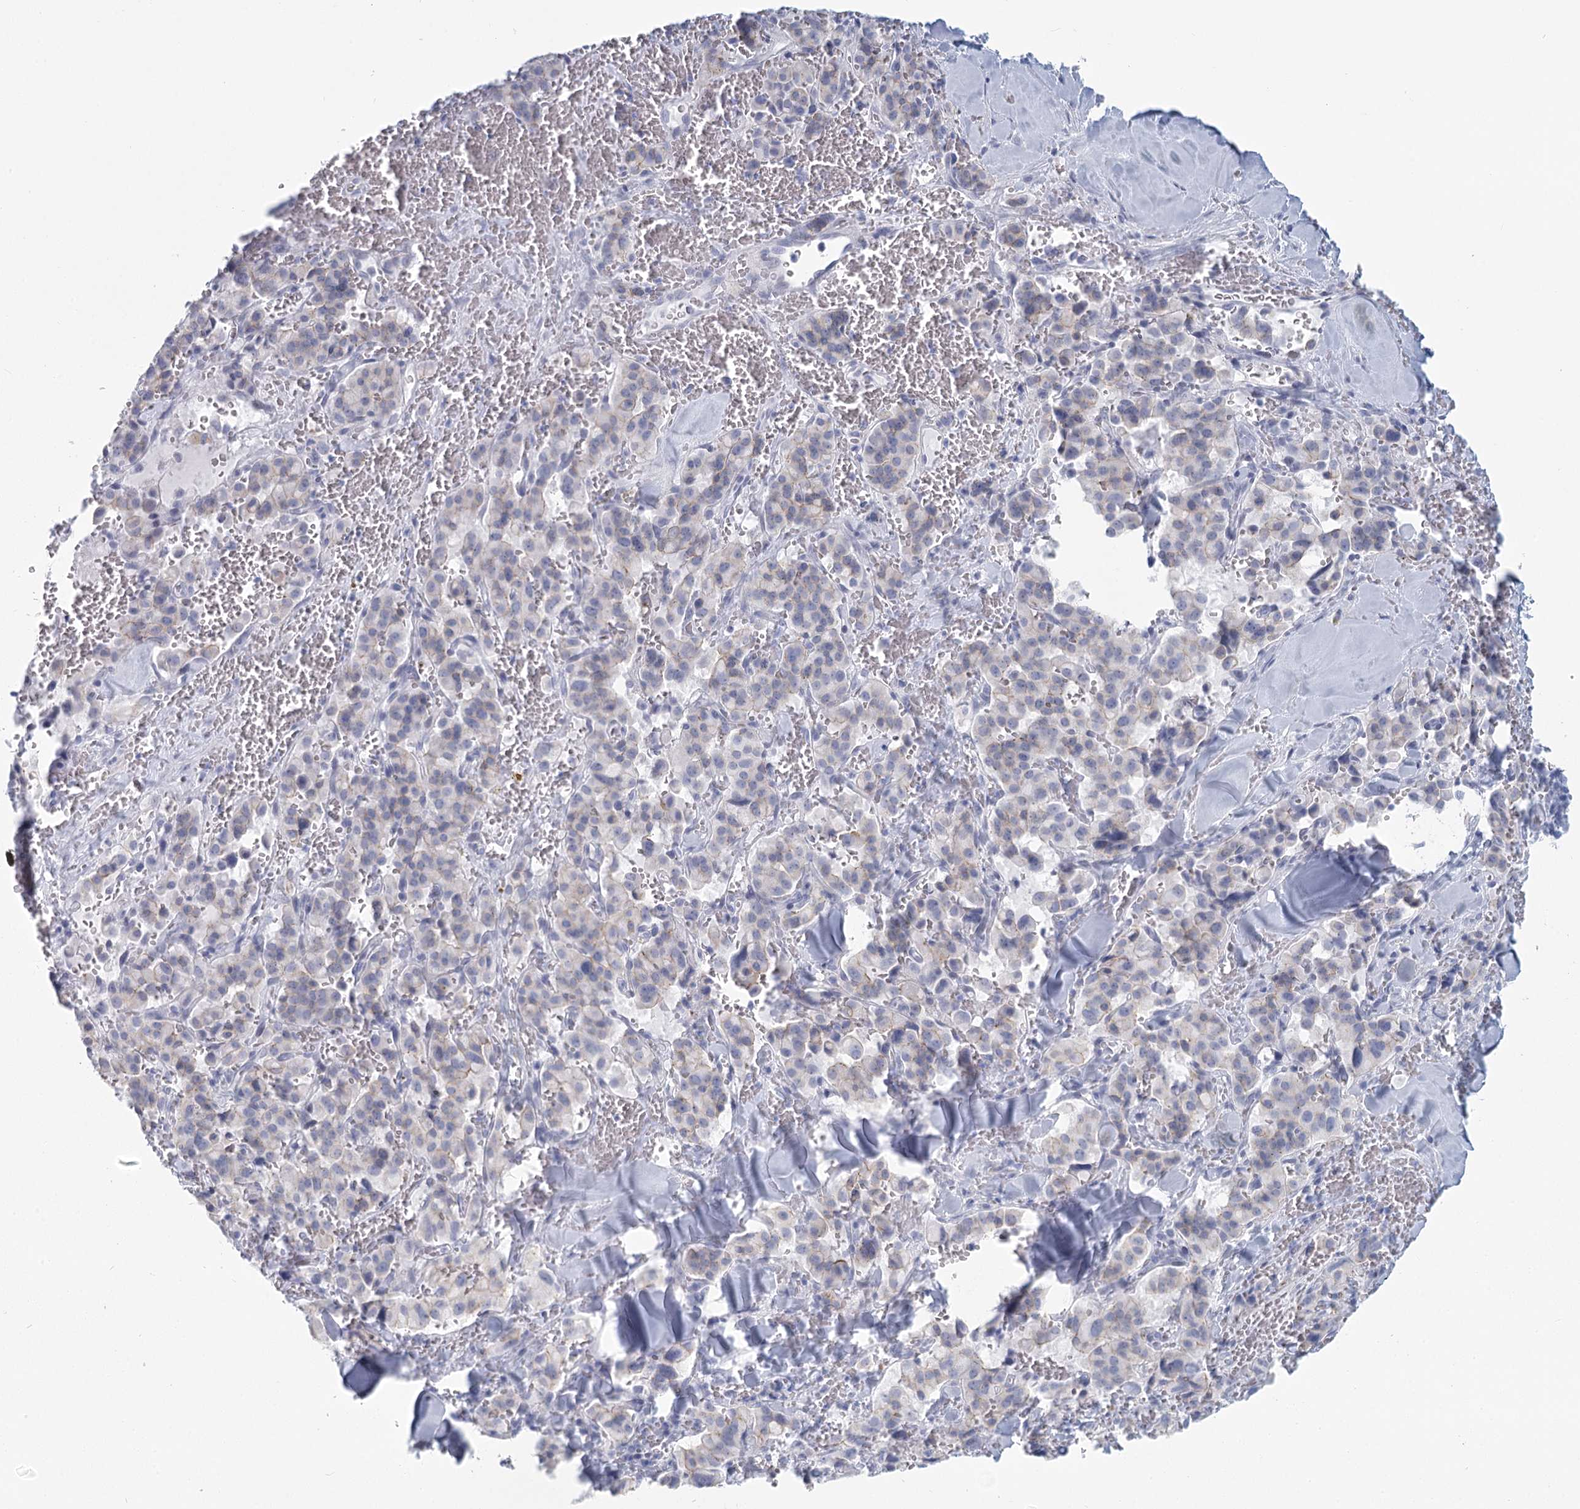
{"staining": {"intensity": "negative", "quantity": "none", "location": "none"}, "tissue": "pancreatic cancer", "cell_type": "Tumor cells", "image_type": "cancer", "snomed": [{"axis": "morphology", "description": "Adenocarcinoma, NOS"}, {"axis": "topography", "description": "Pancreas"}], "caption": "Immunohistochemistry (IHC) of pancreatic cancer shows no positivity in tumor cells. (DAB immunohistochemistry (IHC), high magnification).", "gene": "WNT8B", "patient": {"sex": "male", "age": 65}}